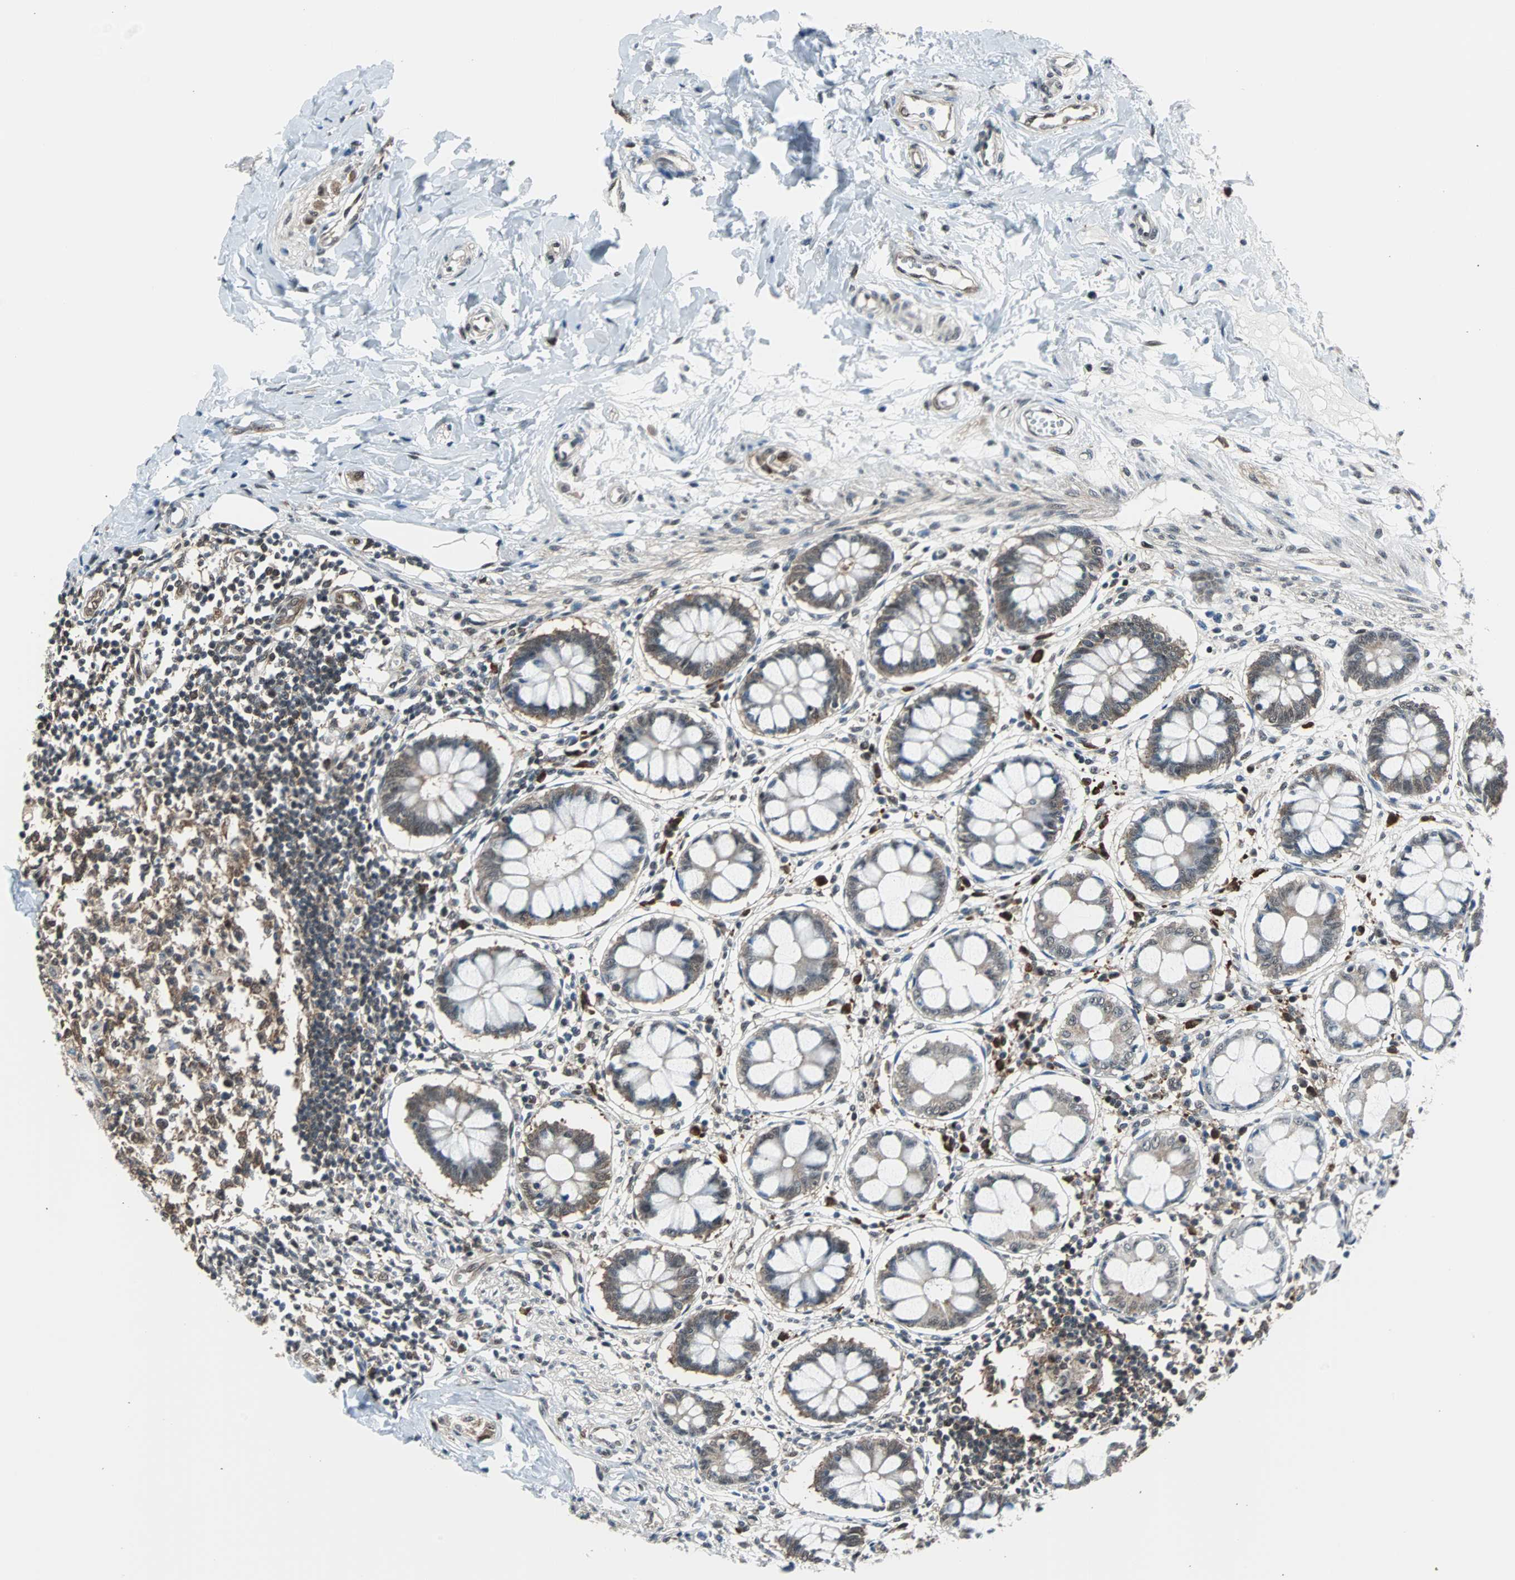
{"staining": {"intensity": "weak", "quantity": ">75%", "location": "cytoplasmic/membranous"}, "tissue": "colon", "cell_type": "Endothelial cells", "image_type": "normal", "snomed": [{"axis": "morphology", "description": "Normal tissue, NOS"}, {"axis": "morphology", "description": "Adenocarcinoma, NOS"}, {"axis": "topography", "description": "Colon"}, {"axis": "topography", "description": "Peripheral nerve tissue"}], "caption": "IHC micrograph of normal colon: human colon stained using IHC reveals low levels of weak protein expression localized specifically in the cytoplasmic/membranous of endothelial cells, appearing as a cytoplasmic/membranous brown color.", "gene": "VCP", "patient": {"sex": "male", "age": 14}}